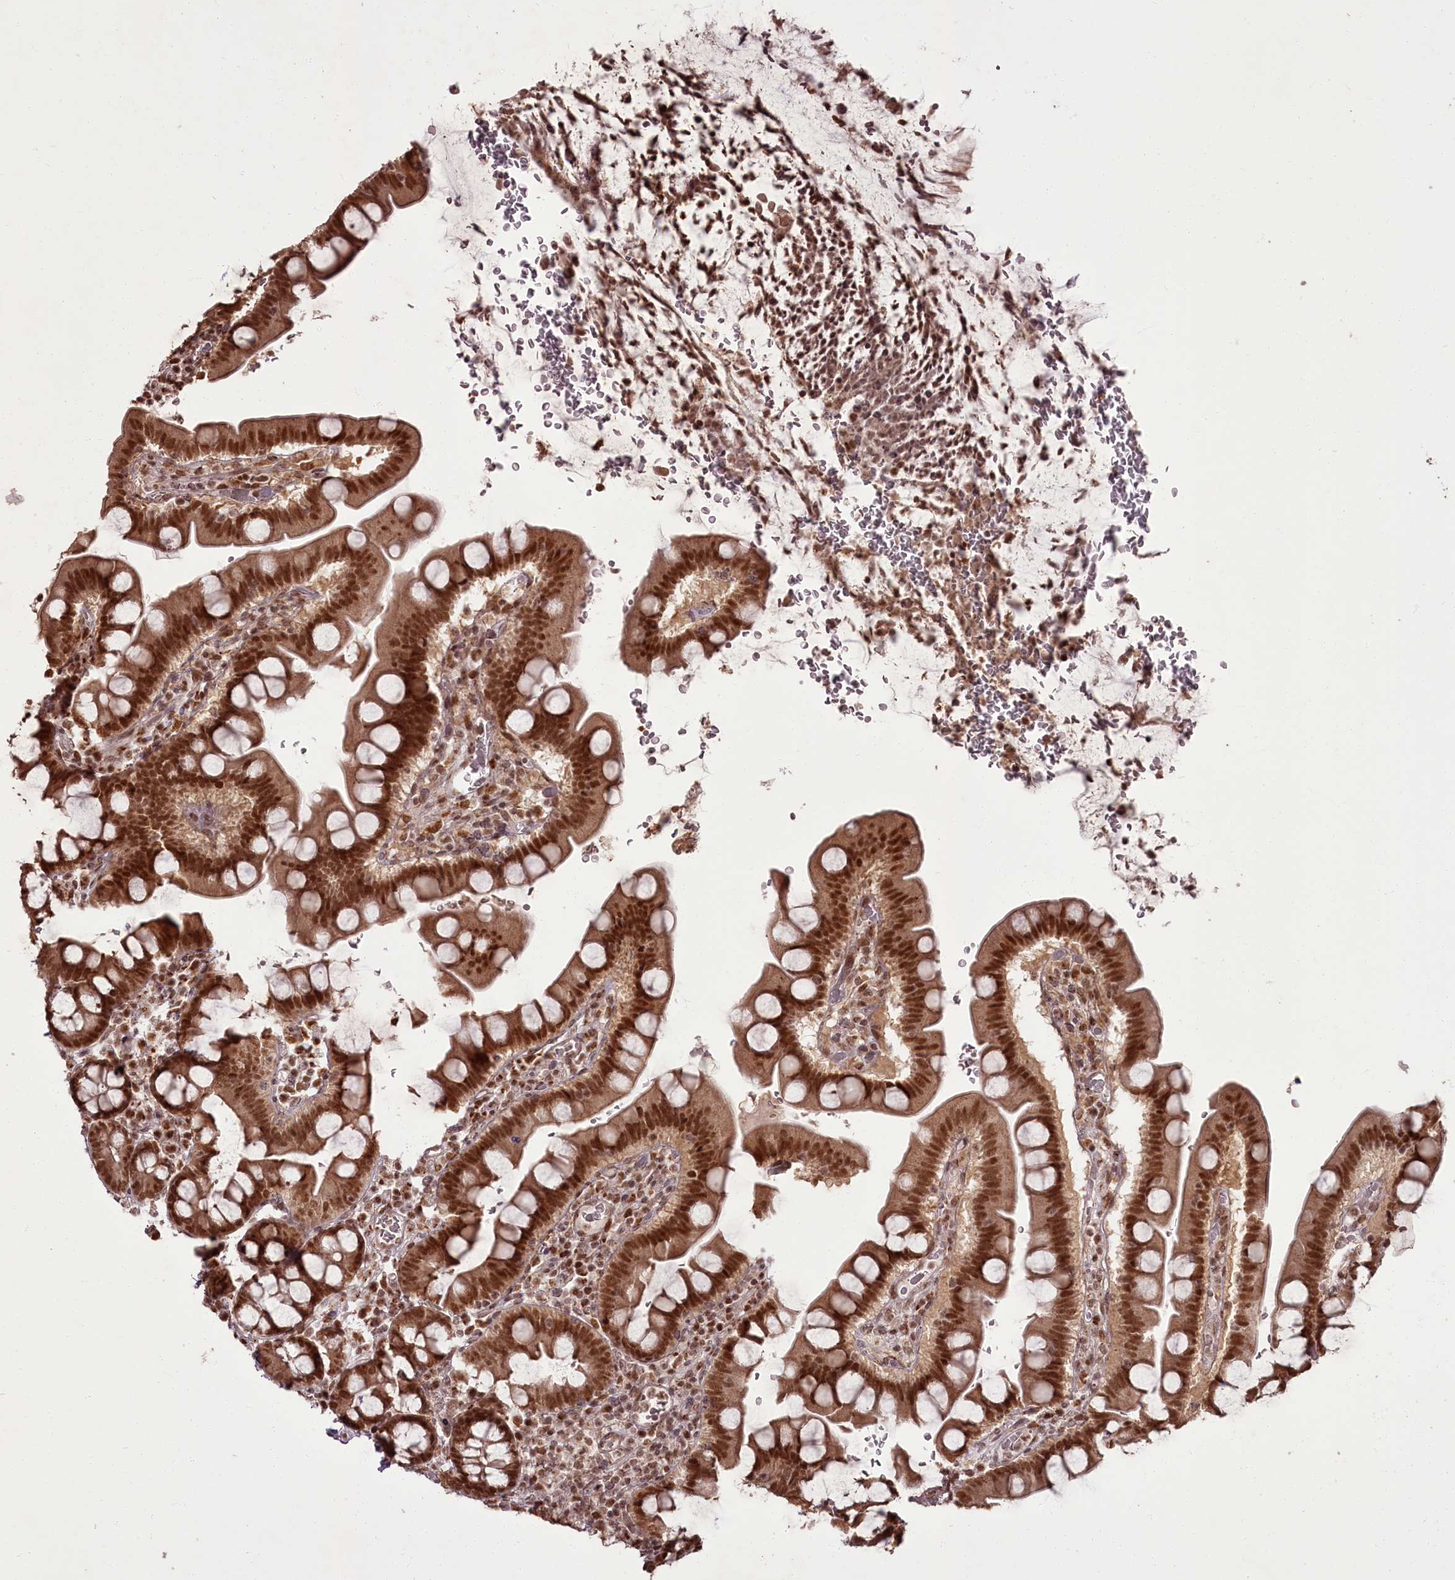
{"staining": {"intensity": "moderate", "quantity": ">75%", "location": "nuclear"}, "tissue": "small intestine", "cell_type": "Glandular cells", "image_type": "normal", "snomed": [{"axis": "morphology", "description": "Normal tissue, NOS"}, {"axis": "topography", "description": "Stomach, upper"}, {"axis": "topography", "description": "Stomach, lower"}, {"axis": "topography", "description": "Small intestine"}], "caption": "A brown stain labels moderate nuclear expression of a protein in glandular cells of unremarkable human small intestine.", "gene": "CEP83", "patient": {"sex": "male", "age": 68}}